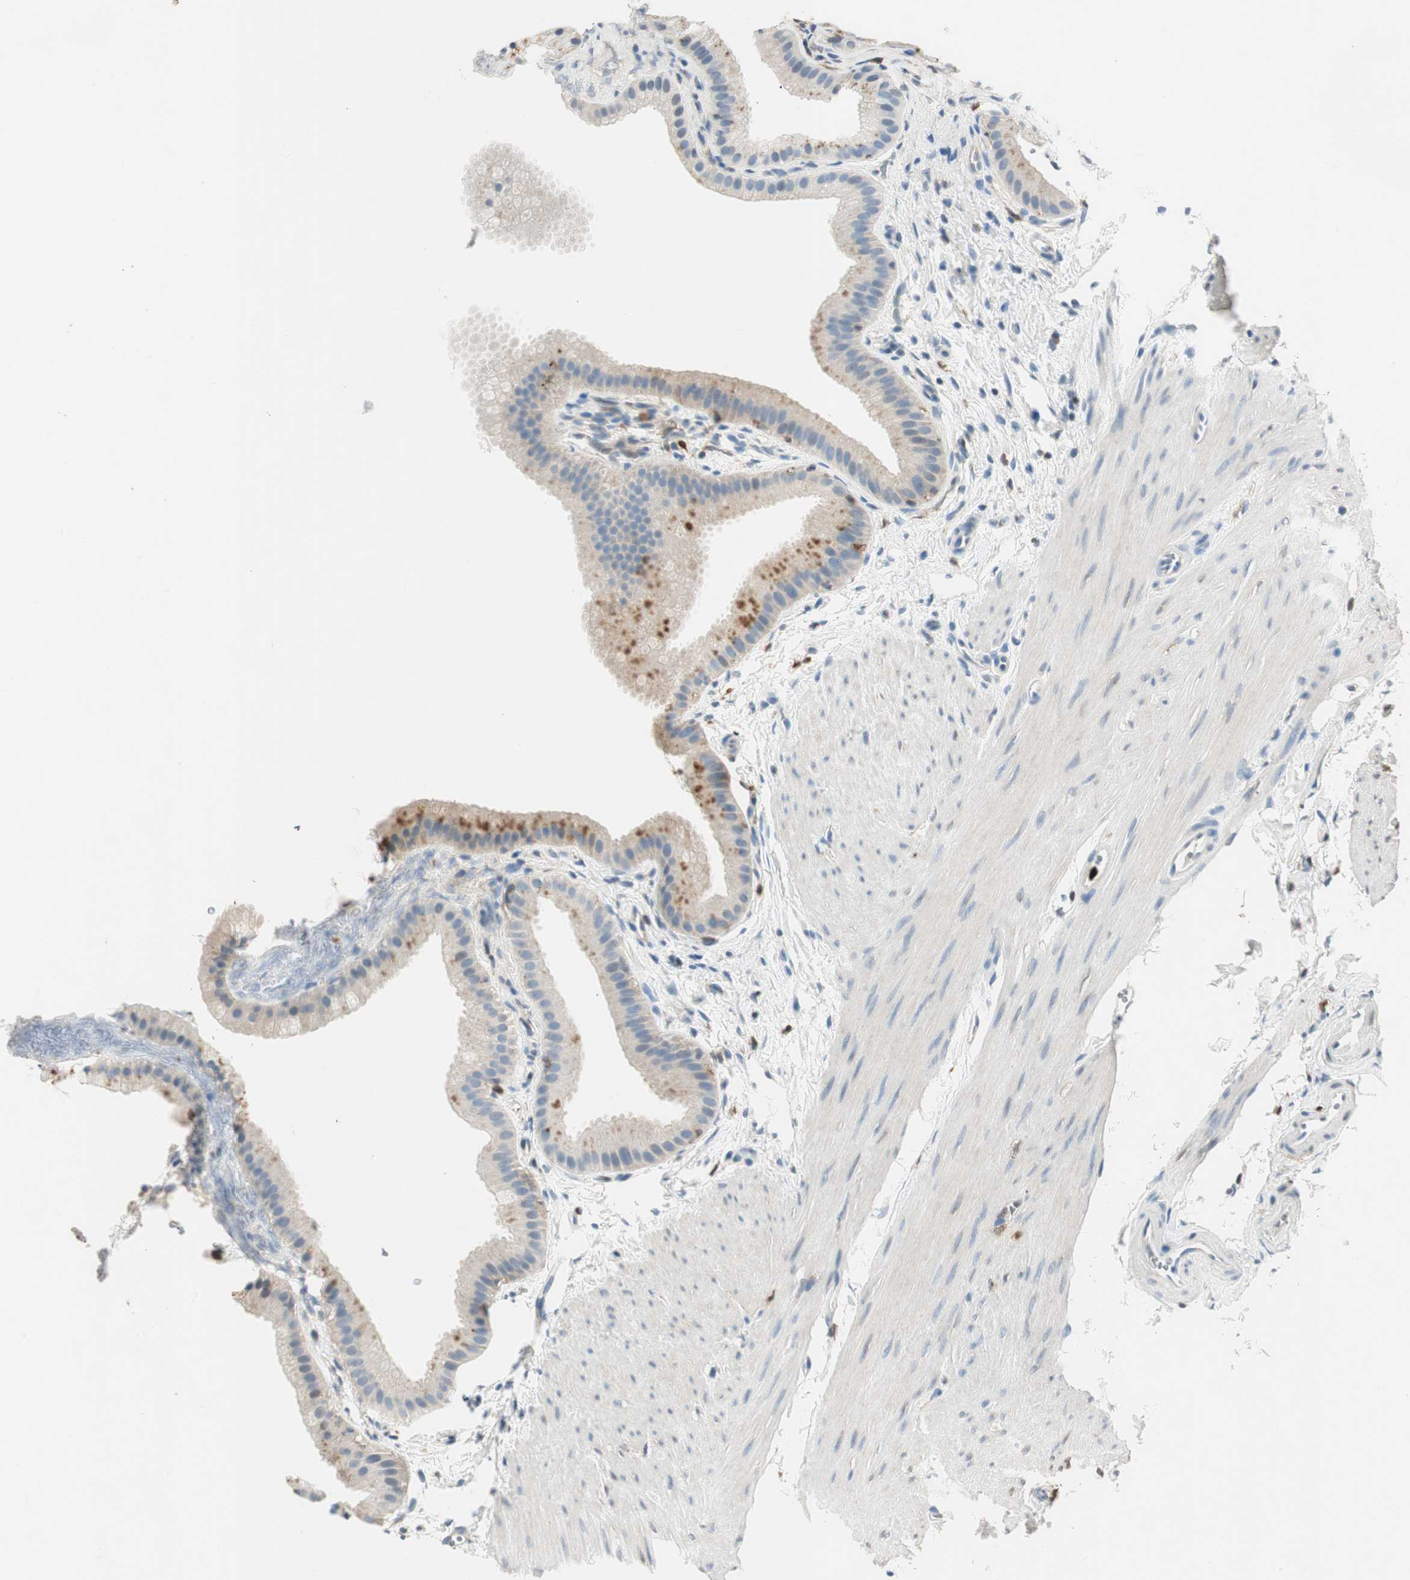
{"staining": {"intensity": "moderate", "quantity": "<25%", "location": "cytoplasmic/membranous"}, "tissue": "gallbladder", "cell_type": "Glandular cells", "image_type": "normal", "snomed": [{"axis": "morphology", "description": "Normal tissue, NOS"}, {"axis": "topography", "description": "Gallbladder"}], "caption": "This is an image of IHC staining of benign gallbladder, which shows moderate positivity in the cytoplasmic/membranous of glandular cells.", "gene": "COTL1", "patient": {"sex": "female", "age": 64}}